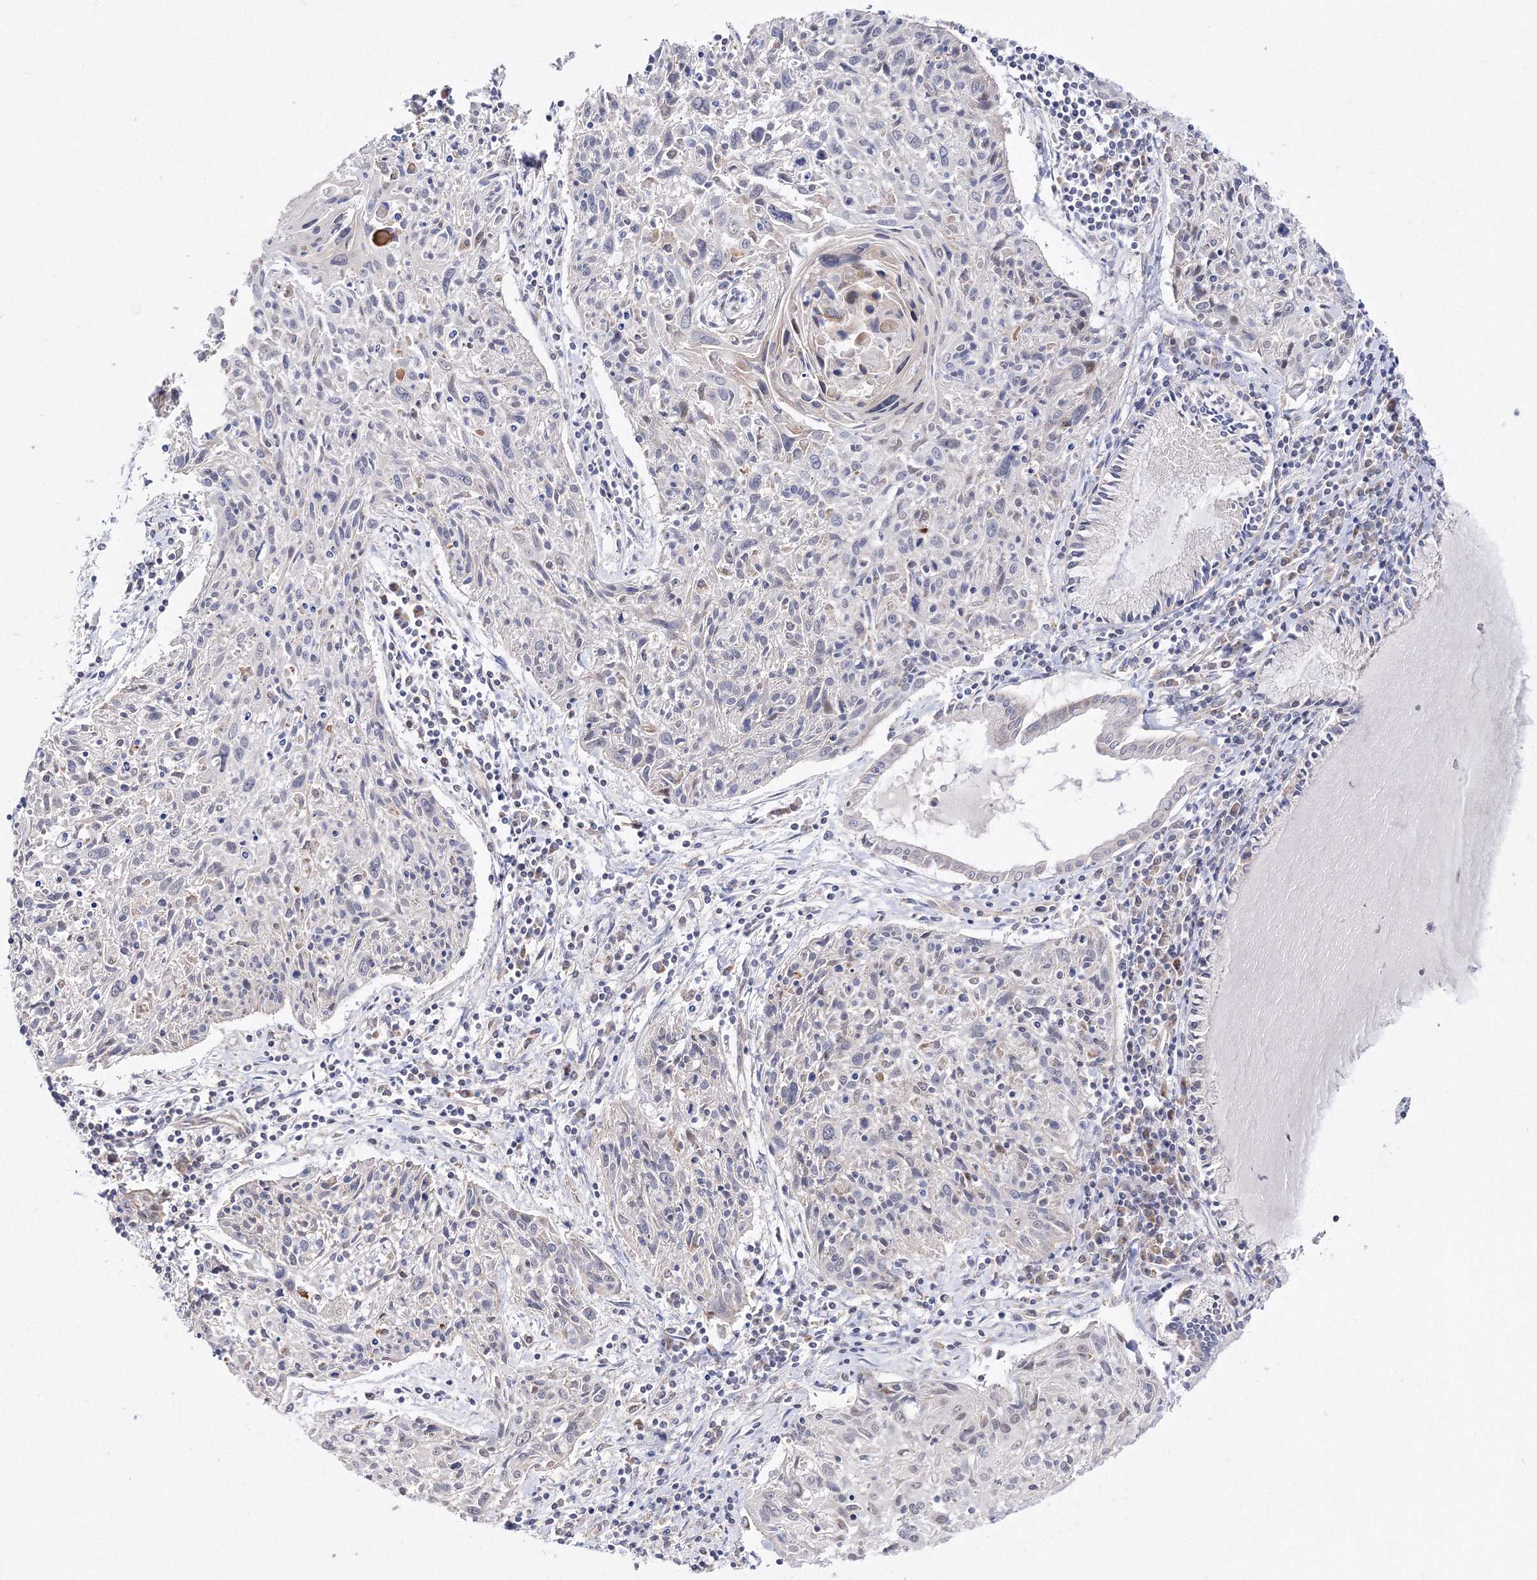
{"staining": {"intensity": "negative", "quantity": "none", "location": "none"}, "tissue": "cervical cancer", "cell_type": "Tumor cells", "image_type": "cancer", "snomed": [{"axis": "morphology", "description": "Squamous cell carcinoma, NOS"}, {"axis": "topography", "description": "Cervix"}], "caption": "Immunohistochemistry (IHC) micrograph of human squamous cell carcinoma (cervical) stained for a protein (brown), which shows no positivity in tumor cells.", "gene": "DALRD3", "patient": {"sex": "female", "age": 51}}